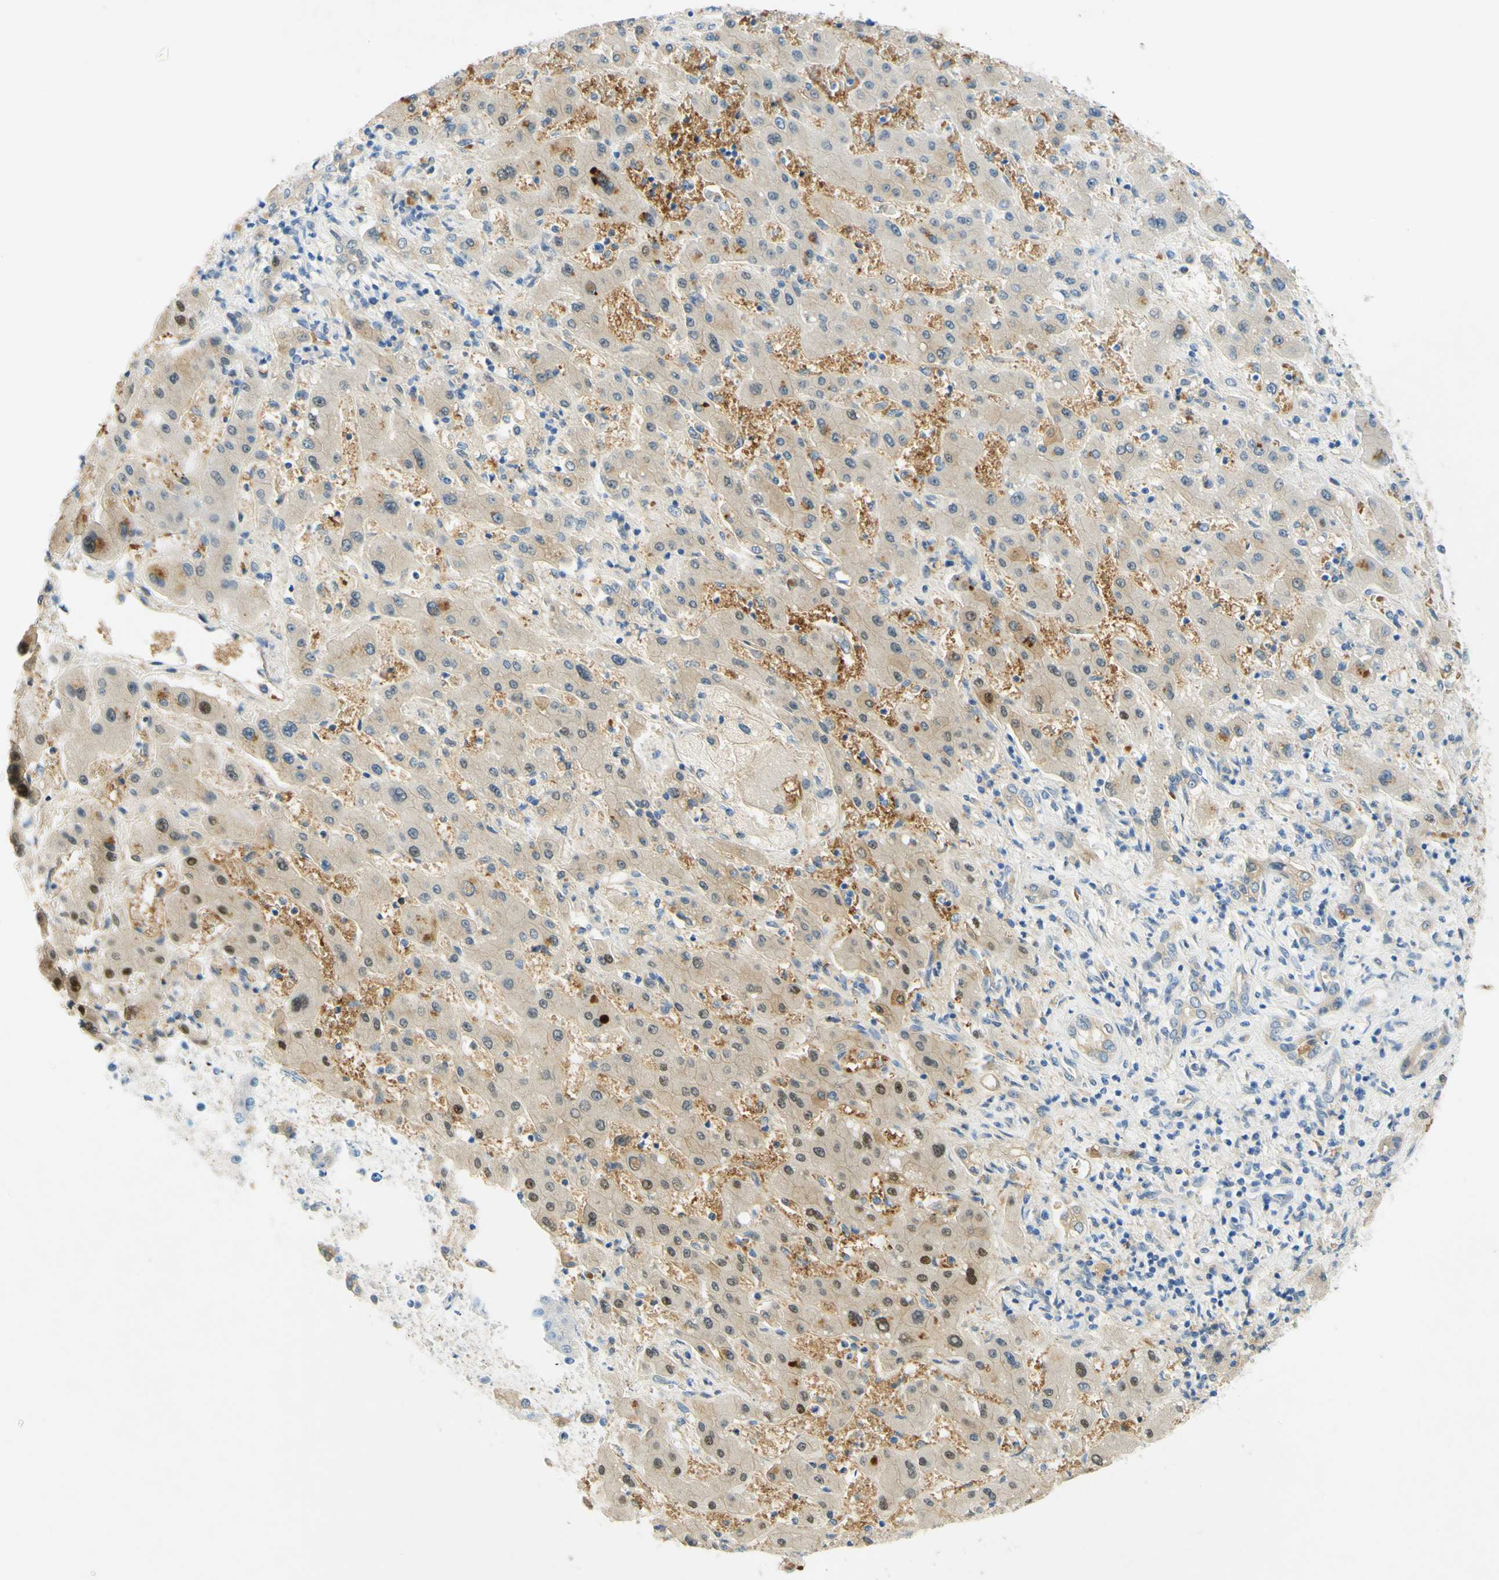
{"staining": {"intensity": "weak", "quantity": ">75%", "location": "cytoplasmic/membranous"}, "tissue": "liver cancer", "cell_type": "Tumor cells", "image_type": "cancer", "snomed": [{"axis": "morphology", "description": "Cholangiocarcinoma"}, {"axis": "topography", "description": "Liver"}], "caption": "Liver cancer stained with a protein marker demonstrates weak staining in tumor cells.", "gene": "ENTREP2", "patient": {"sex": "male", "age": 50}}